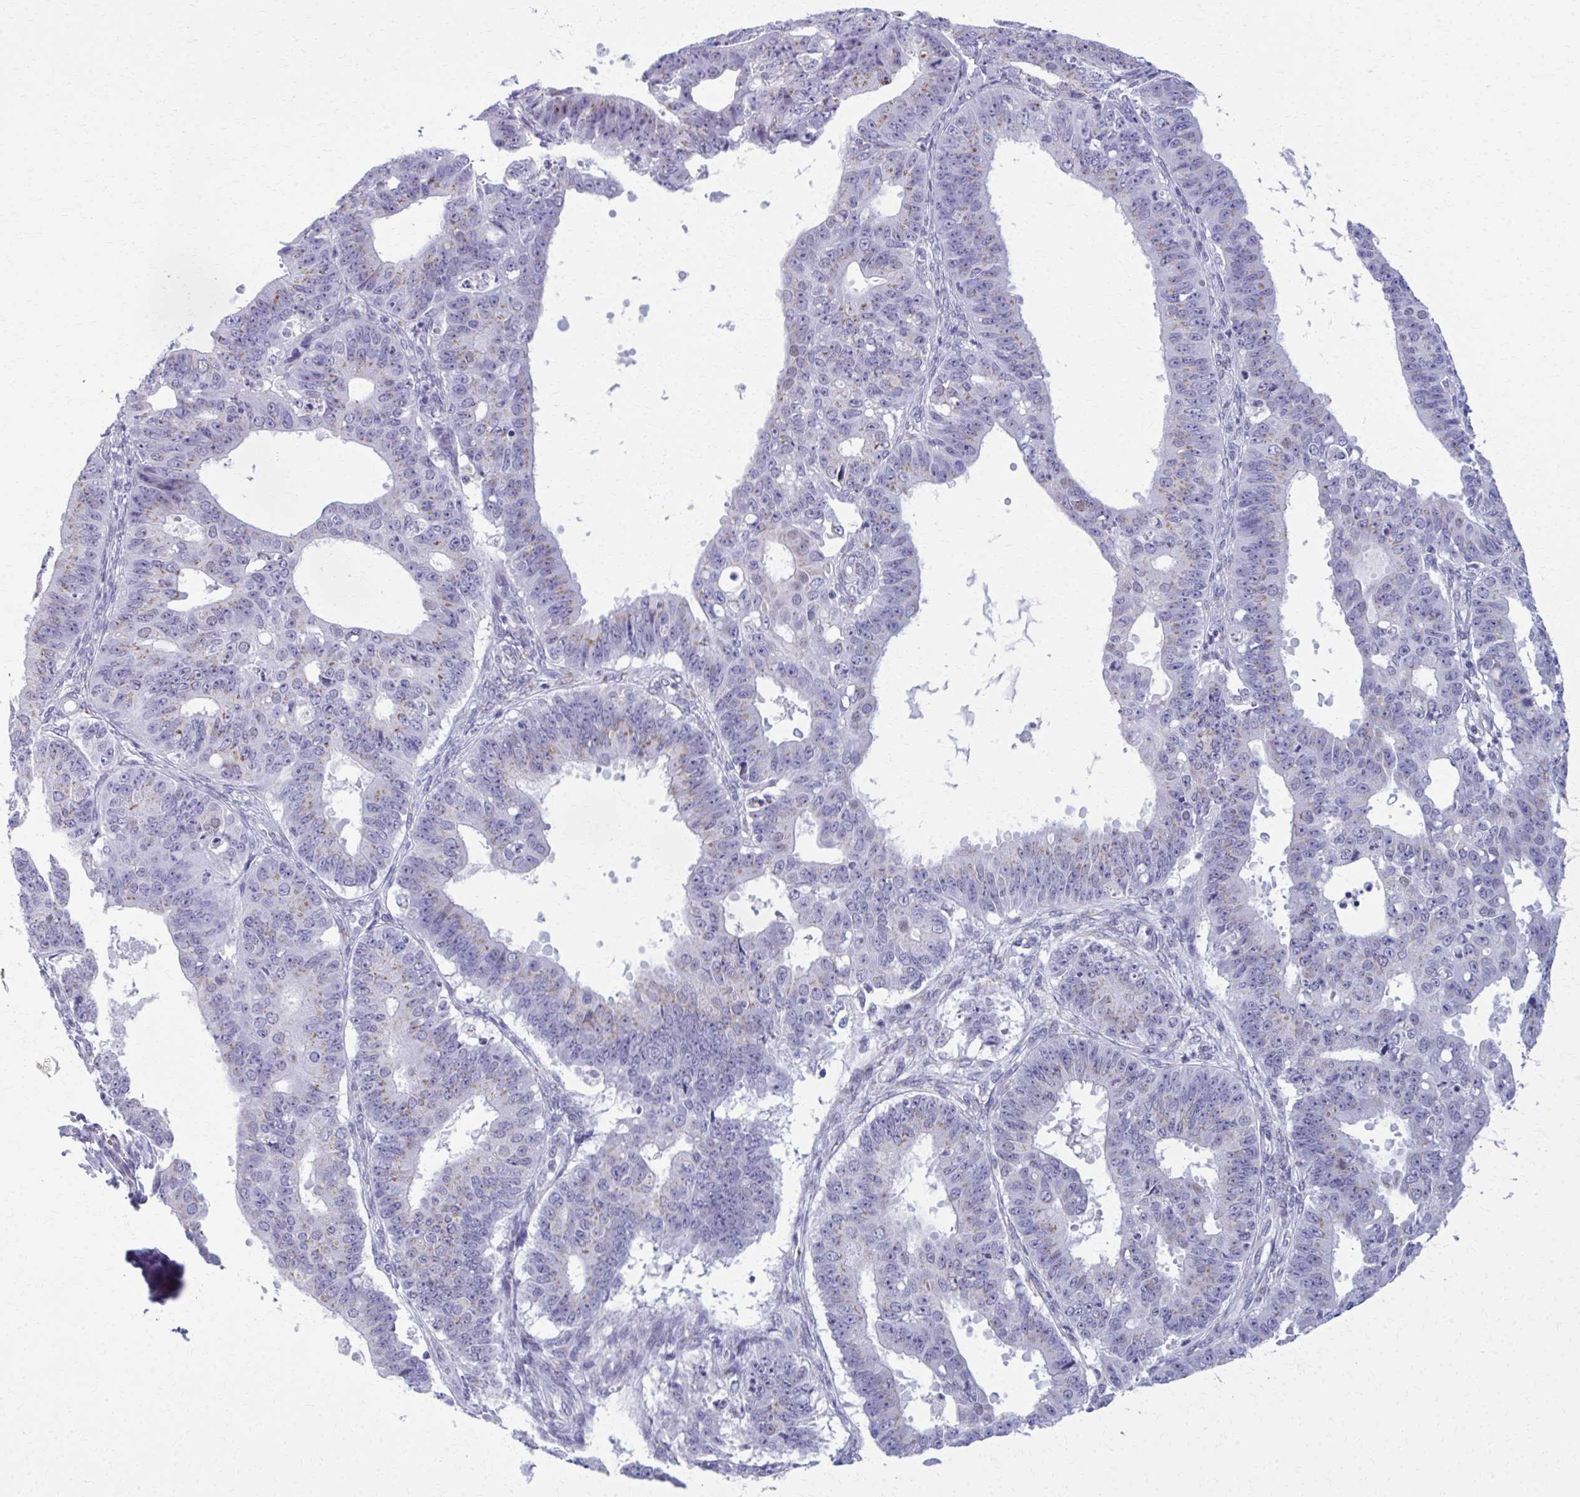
{"staining": {"intensity": "weak", "quantity": "<25%", "location": "cytoplasmic/membranous"}, "tissue": "ovarian cancer", "cell_type": "Tumor cells", "image_type": "cancer", "snomed": [{"axis": "morphology", "description": "Carcinoma, endometroid"}, {"axis": "topography", "description": "Appendix"}, {"axis": "topography", "description": "Ovary"}], "caption": "Immunohistochemistry of ovarian cancer (endometroid carcinoma) exhibits no positivity in tumor cells.", "gene": "SCLY", "patient": {"sex": "female", "age": 42}}